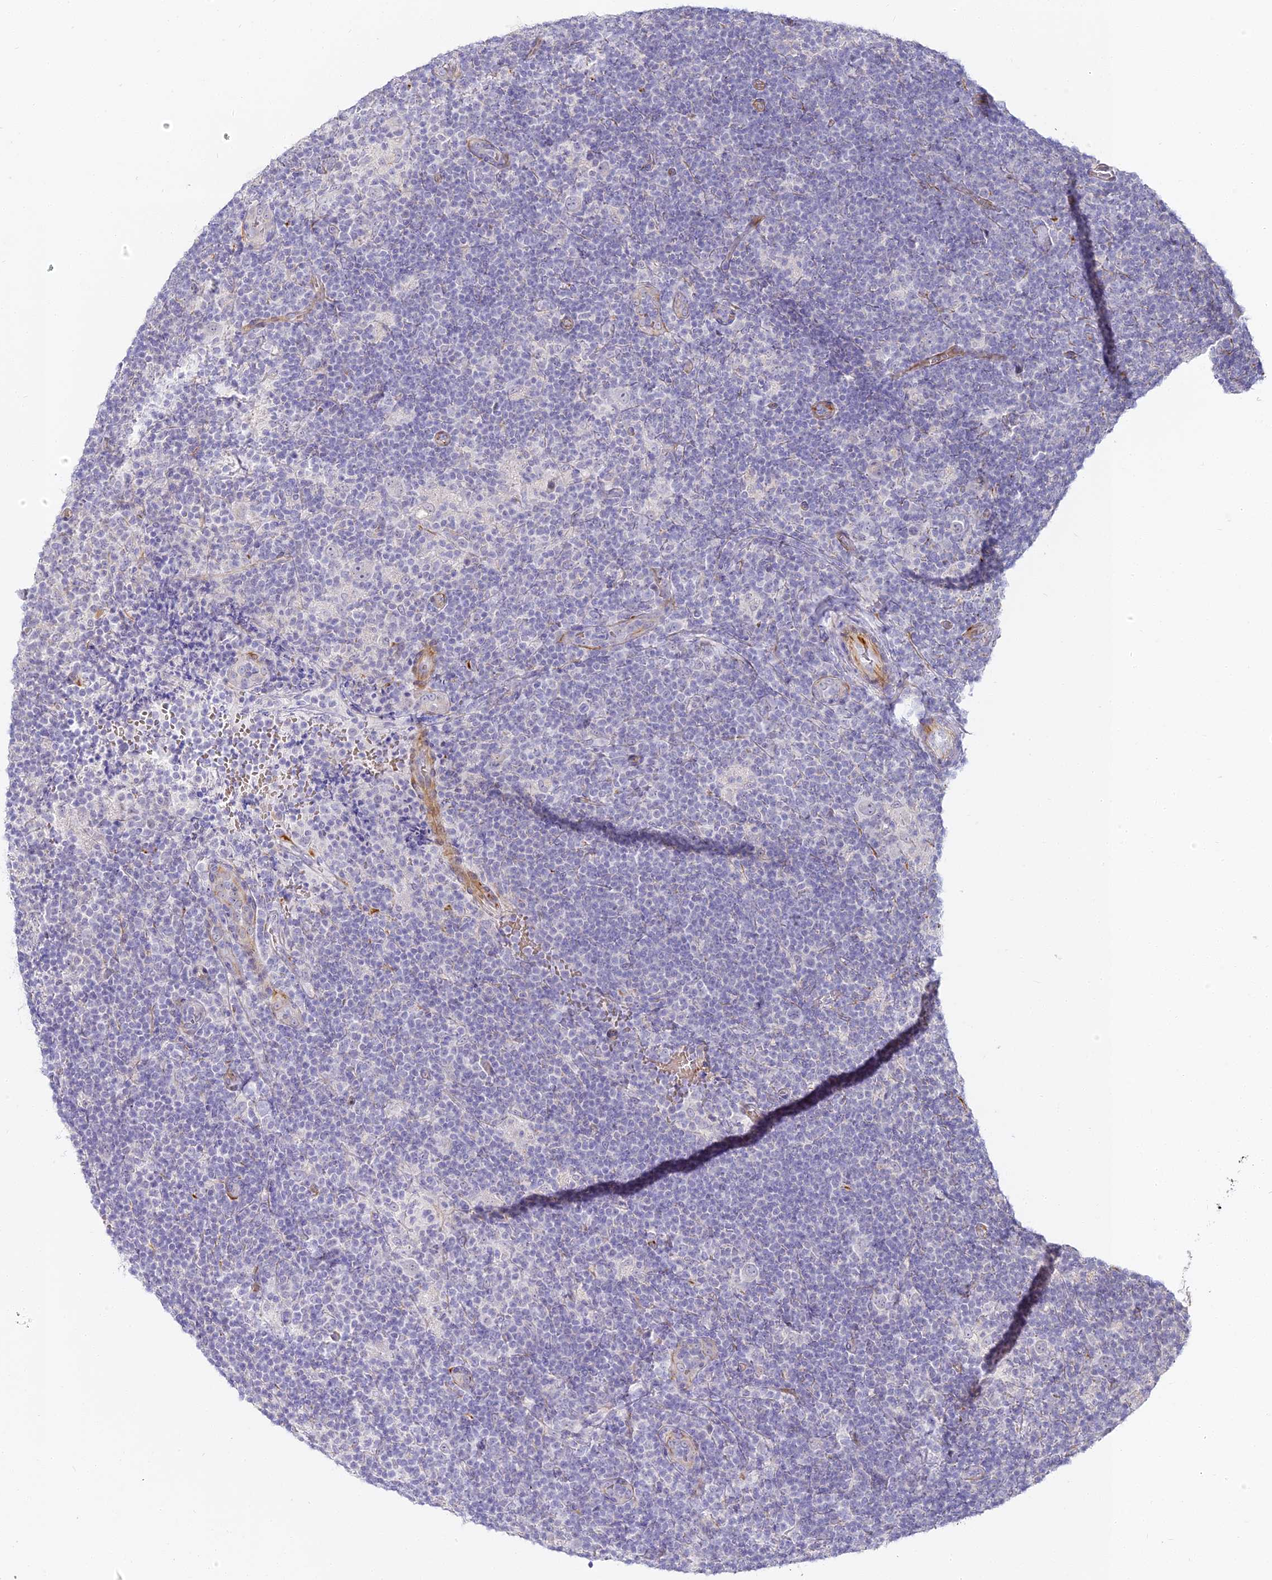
{"staining": {"intensity": "negative", "quantity": "none", "location": "none"}, "tissue": "lymphoma", "cell_type": "Tumor cells", "image_type": "cancer", "snomed": [{"axis": "morphology", "description": "Hodgkin's disease, NOS"}, {"axis": "topography", "description": "Lymph node"}], "caption": "An immunohistochemistry (IHC) image of Hodgkin's disease is shown. There is no staining in tumor cells of Hodgkin's disease.", "gene": "ALPG", "patient": {"sex": "female", "age": 57}}